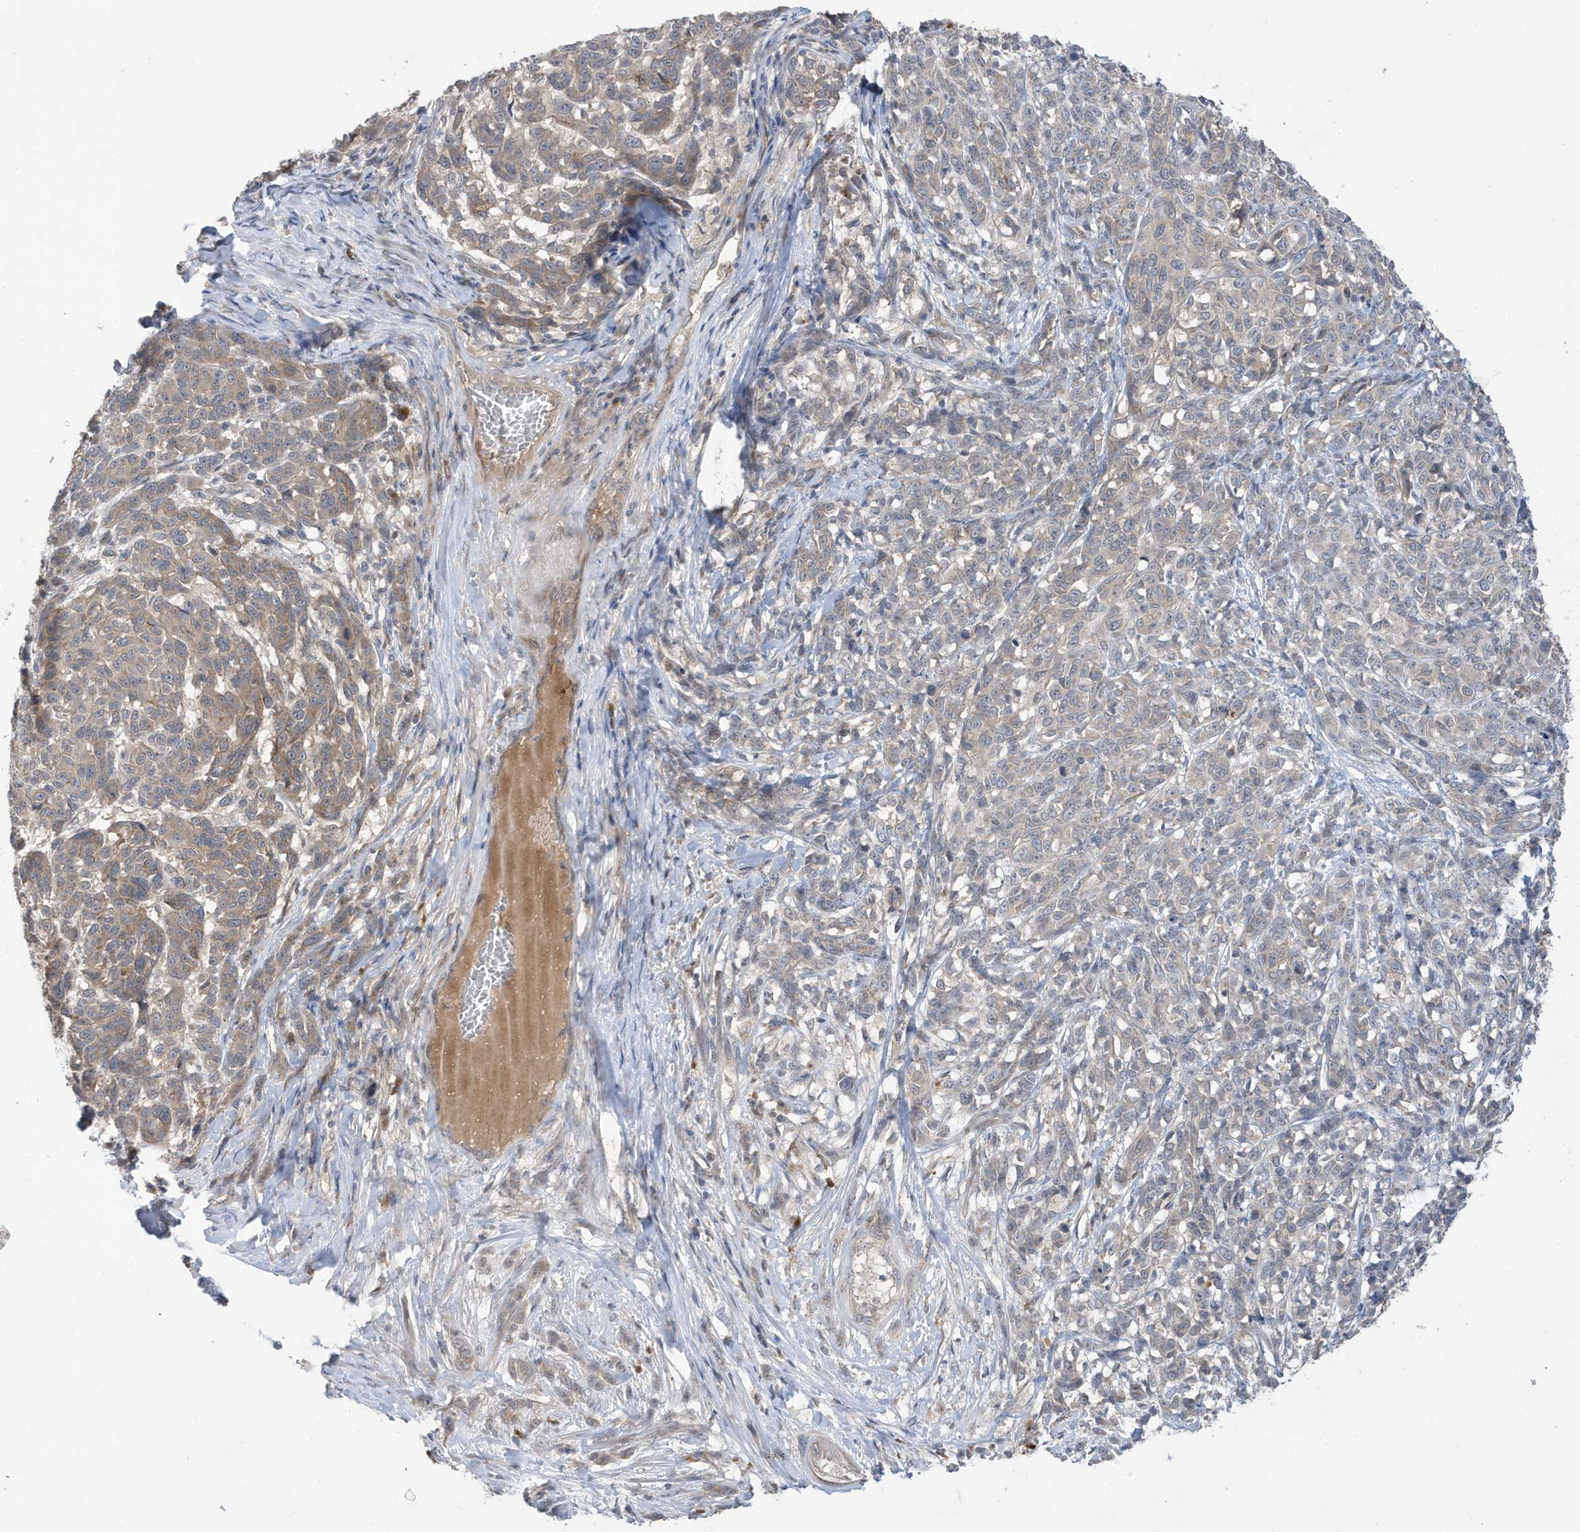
{"staining": {"intensity": "negative", "quantity": "none", "location": "none"}, "tissue": "melanoma", "cell_type": "Tumor cells", "image_type": "cancer", "snomed": [{"axis": "morphology", "description": "Malignant melanoma, NOS"}, {"axis": "topography", "description": "Skin"}], "caption": "Immunohistochemistry (IHC) of malignant melanoma reveals no positivity in tumor cells.", "gene": "LAPTM4A", "patient": {"sex": "male", "age": 49}}